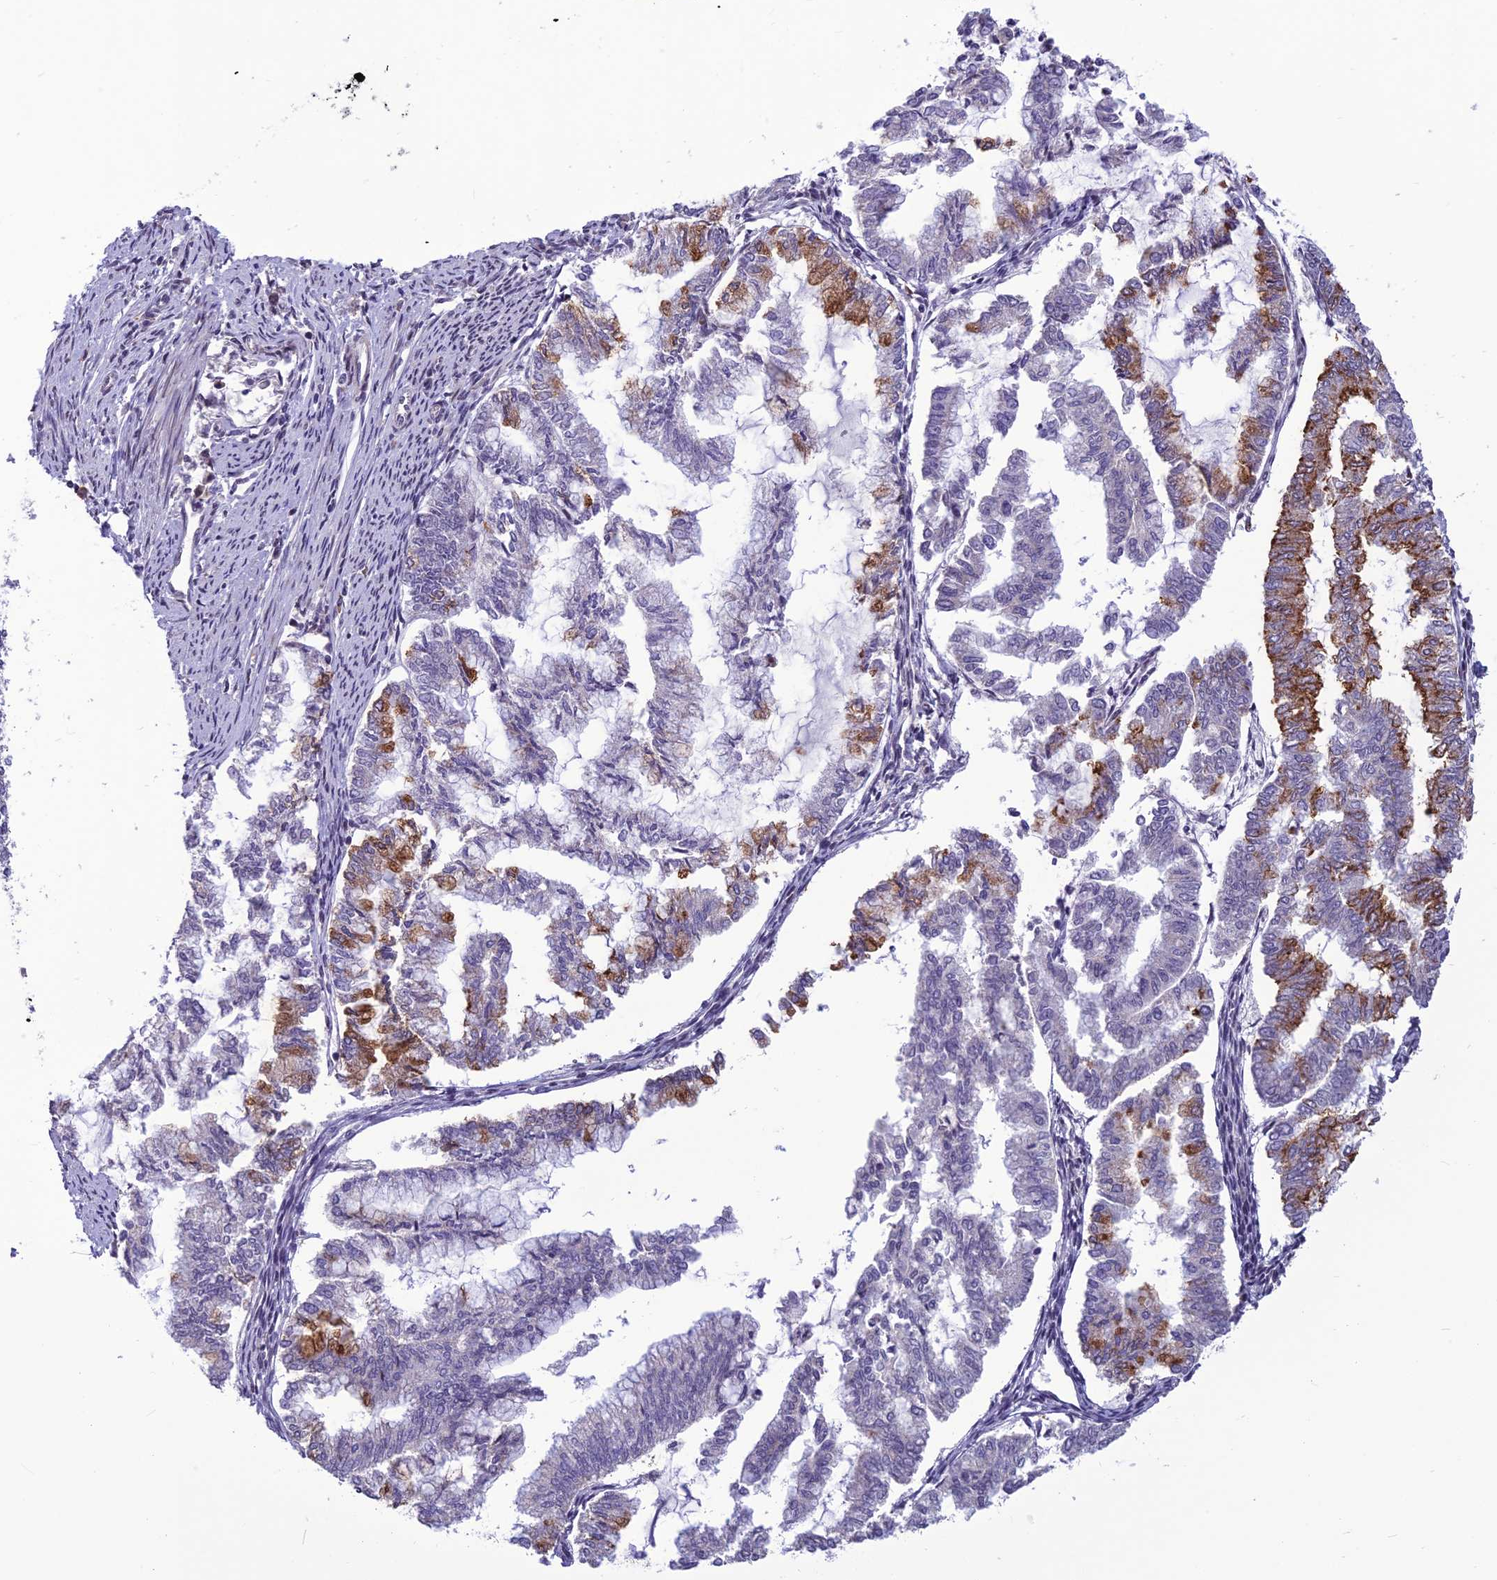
{"staining": {"intensity": "moderate", "quantity": "<25%", "location": "cytoplasmic/membranous"}, "tissue": "endometrial cancer", "cell_type": "Tumor cells", "image_type": "cancer", "snomed": [{"axis": "morphology", "description": "Adenocarcinoma, NOS"}, {"axis": "topography", "description": "Endometrium"}], "caption": "Immunohistochemistry photomicrograph of human endometrial cancer stained for a protein (brown), which shows low levels of moderate cytoplasmic/membranous expression in about <25% of tumor cells.", "gene": "FBRS", "patient": {"sex": "female", "age": 79}}